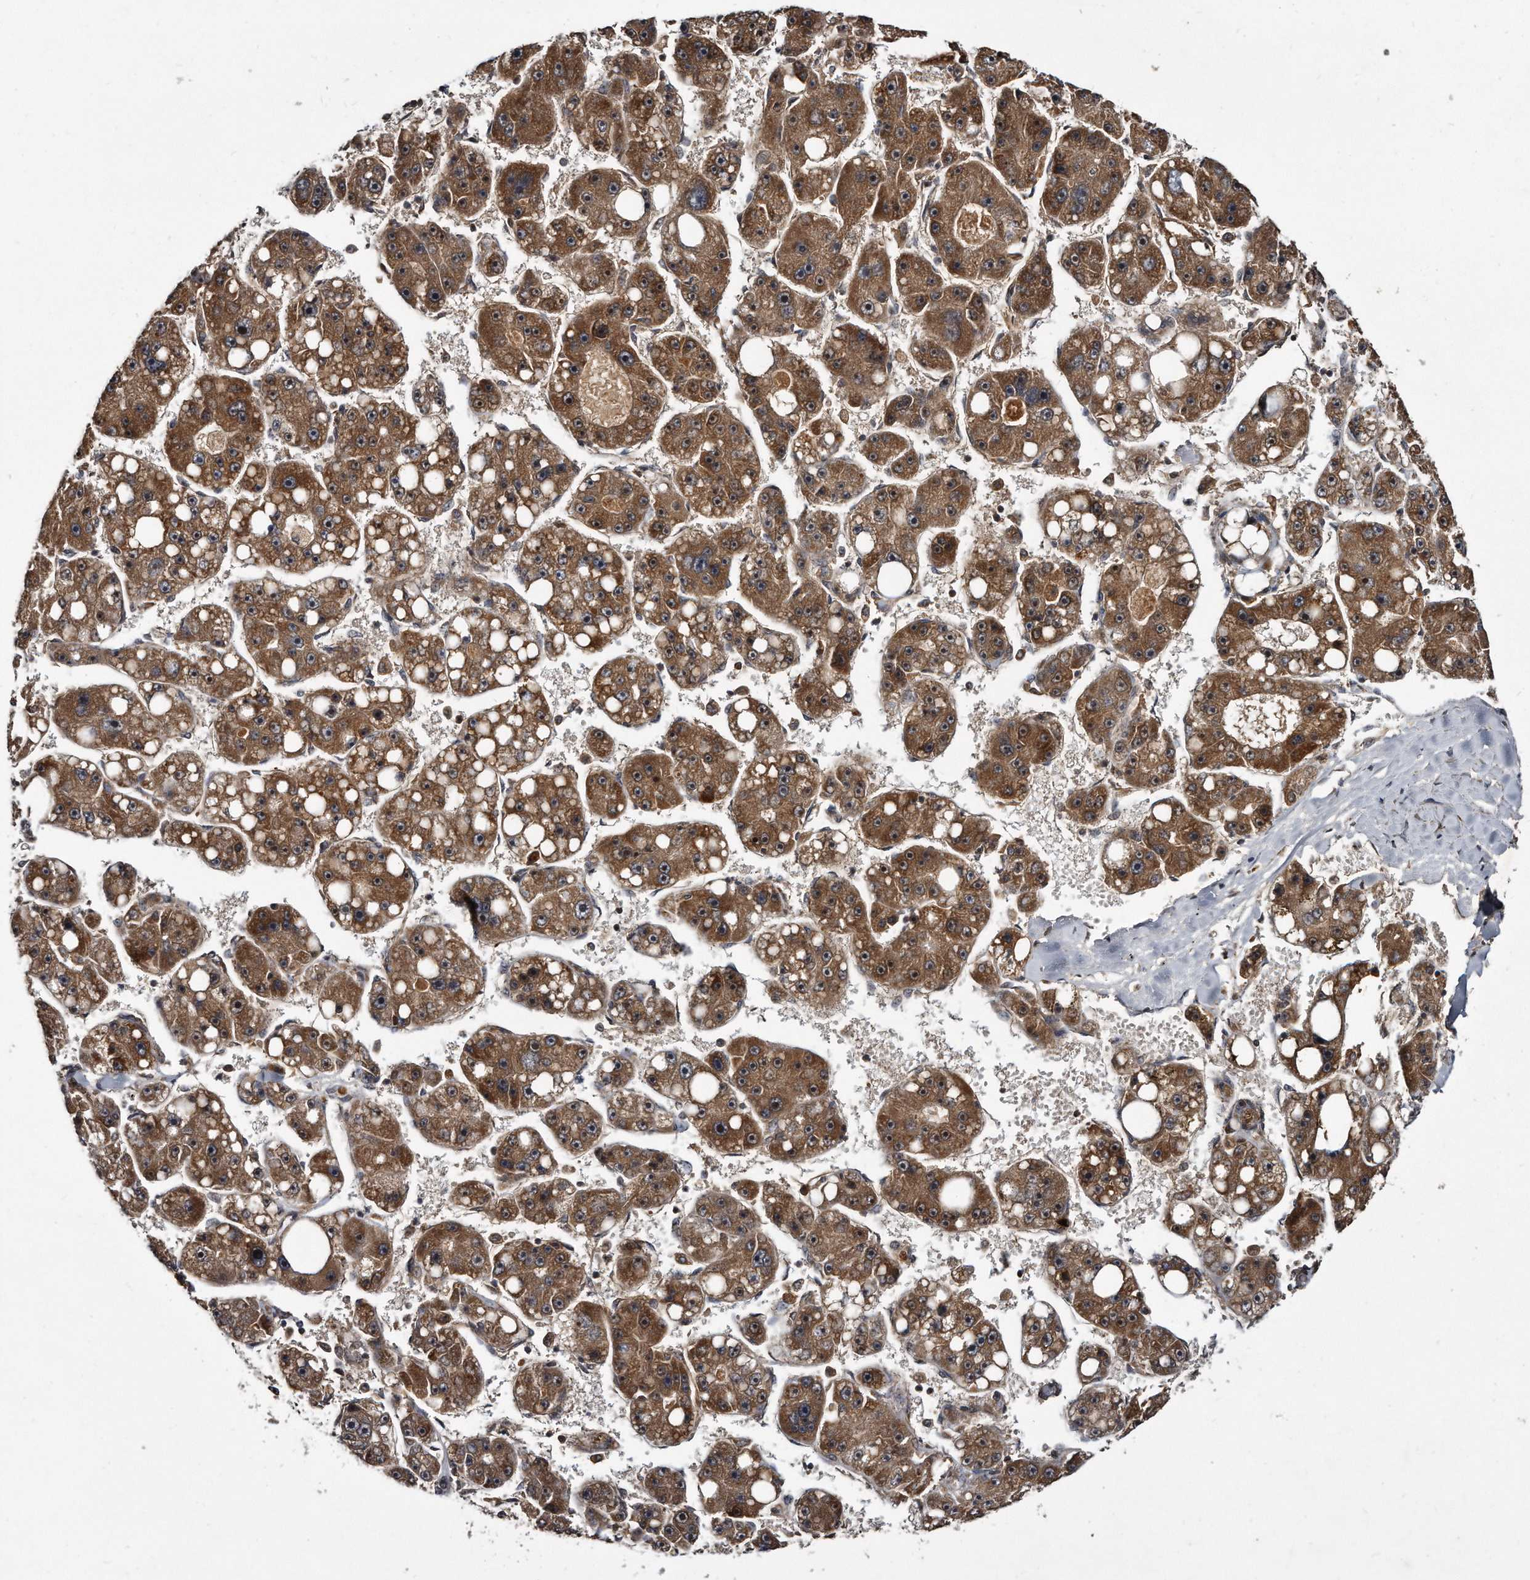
{"staining": {"intensity": "moderate", "quantity": ">75%", "location": "cytoplasmic/membranous"}, "tissue": "liver cancer", "cell_type": "Tumor cells", "image_type": "cancer", "snomed": [{"axis": "morphology", "description": "Carcinoma, Hepatocellular, NOS"}, {"axis": "topography", "description": "Liver"}], "caption": "Protein staining displays moderate cytoplasmic/membranous expression in approximately >75% of tumor cells in liver cancer.", "gene": "FAM136A", "patient": {"sex": "female", "age": 61}}